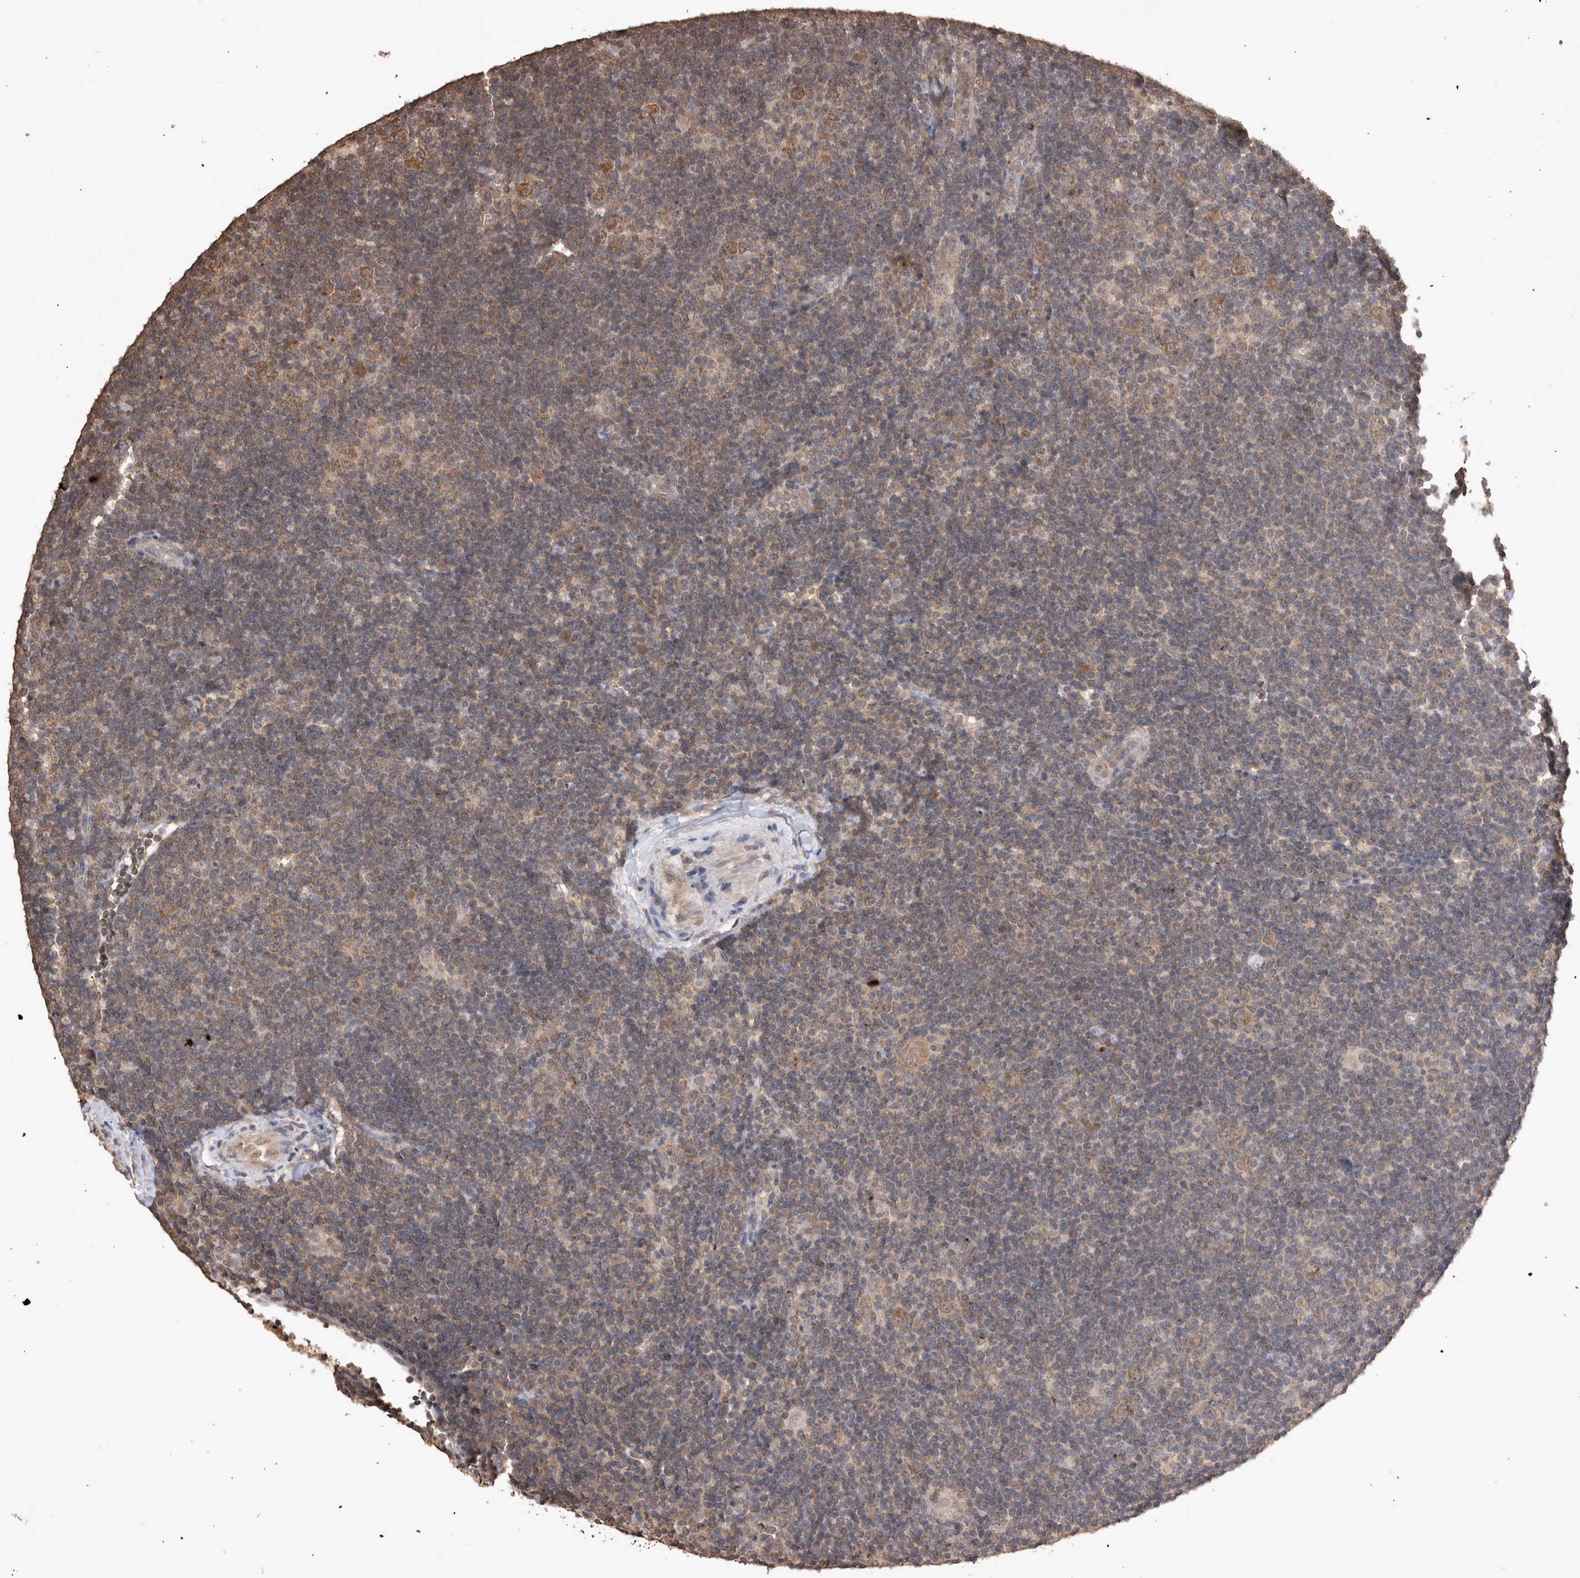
{"staining": {"intensity": "moderate", "quantity": ">75%", "location": "cytoplasmic/membranous"}, "tissue": "lymphoma", "cell_type": "Tumor cells", "image_type": "cancer", "snomed": [{"axis": "morphology", "description": "Hodgkin's disease, NOS"}, {"axis": "topography", "description": "Lymph node"}], "caption": "The photomicrograph shows immunohistochemical staining of lymphoma. There is moderate cytoplasmic/membranous staining is appreciated in approximately >75% of tumor cells.", "gene": "SOCS5", "patient": {"sex": "female", "age": 57}}